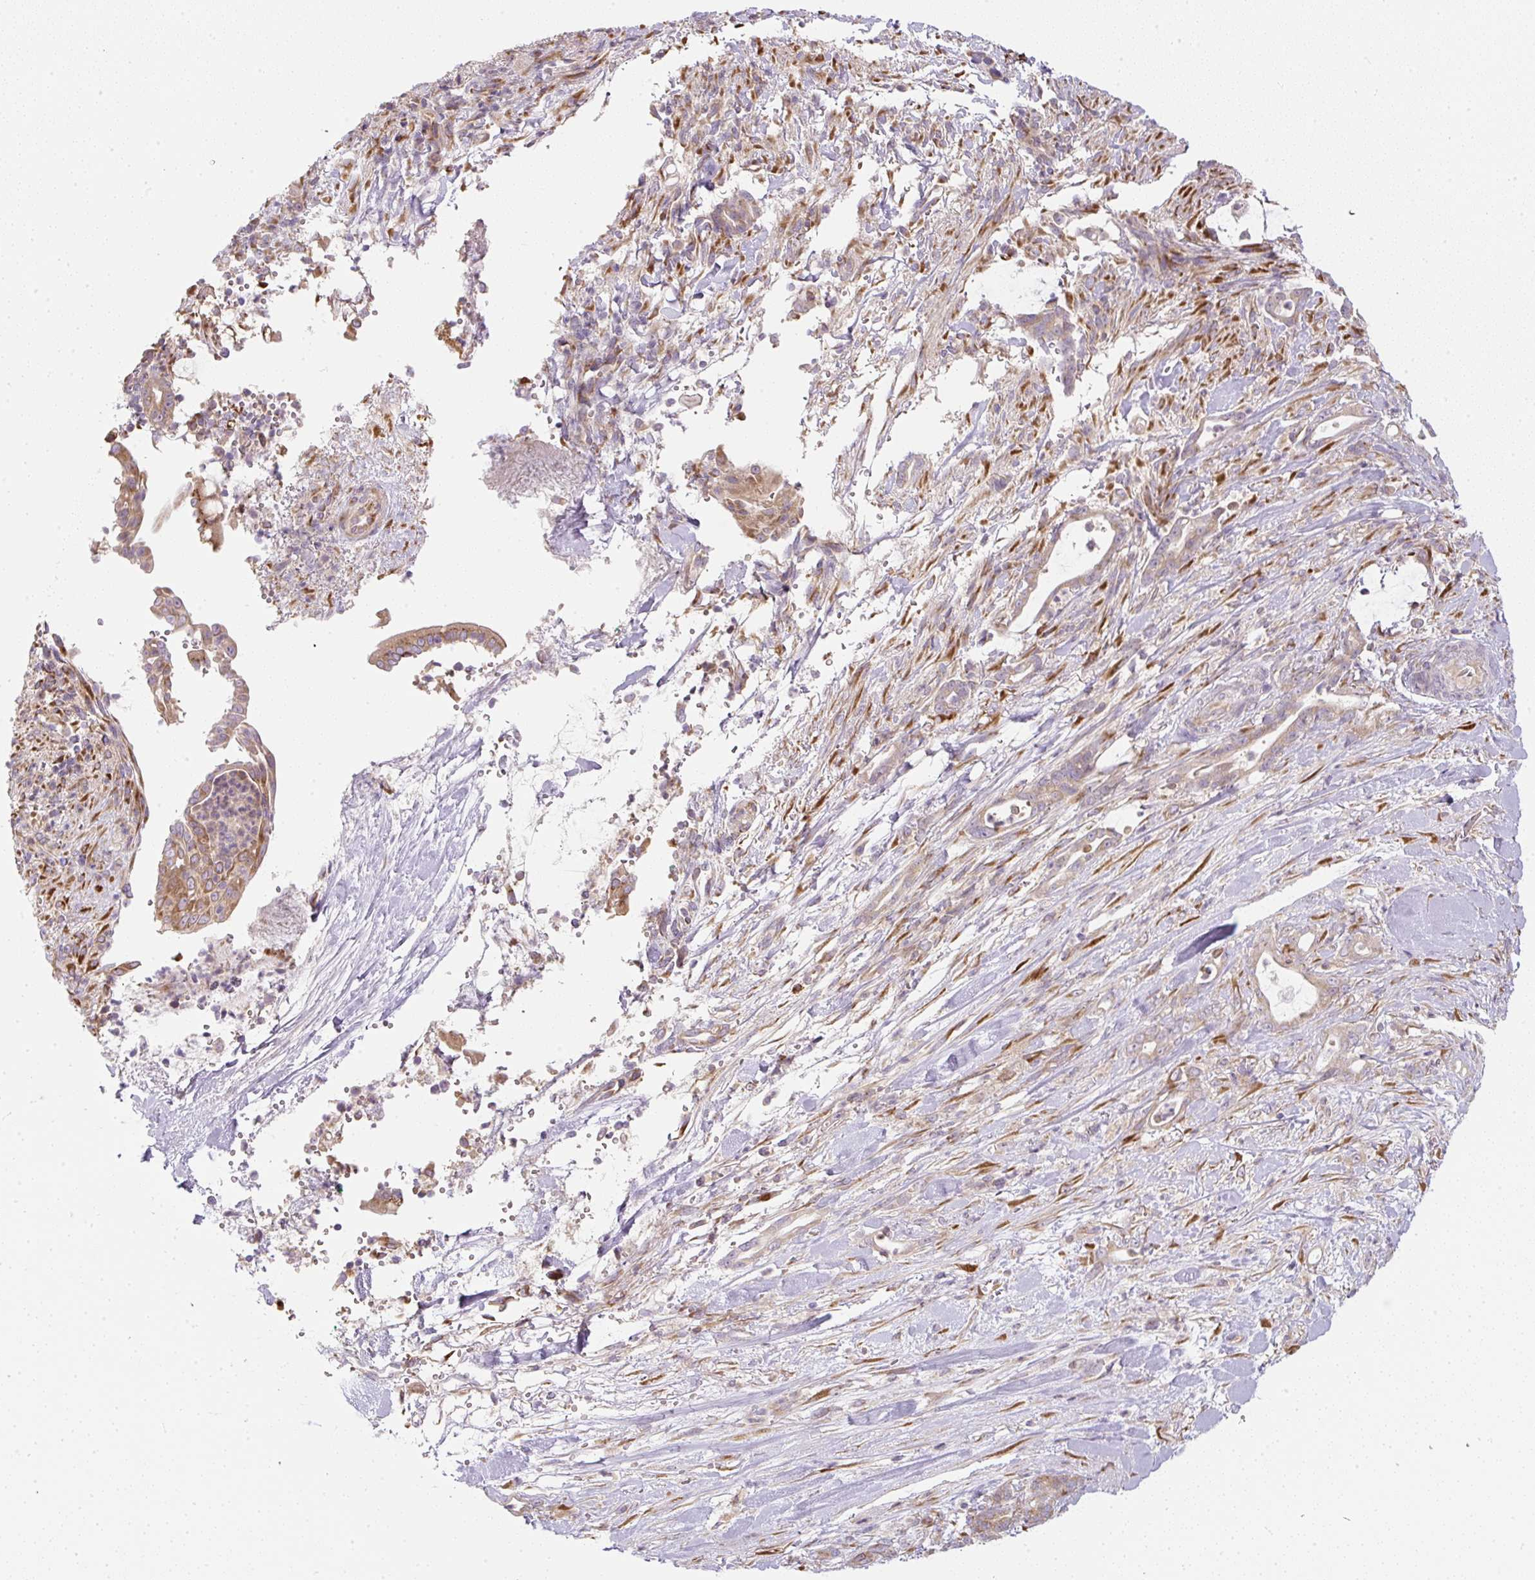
{"staining": {"intensity": "weak", "quantity": "25%-75%", "location": "cytoplasmic/membranous"}, "tissue": "pancreatic cancer", "cell_type": "Tumor cells", "image_type": "cancer", "snomed": [{"axis": "morphology", "description": "Normal tissue, NOS"}, {"axis": "morphology", "description": "Adenocarcinoma, NOS"}, {"axis": "topography", "description": "Pancreas"}], "caption": "The histopathology image displays immunohistochemical staining of pancreatic cancer (adenocarcinoma). There is weak cytoplasmic/membranous expression is present in about 25%-75% of tumor cells.", "gene": "MLX", "patient": {"sex": "female", "age": 55}}